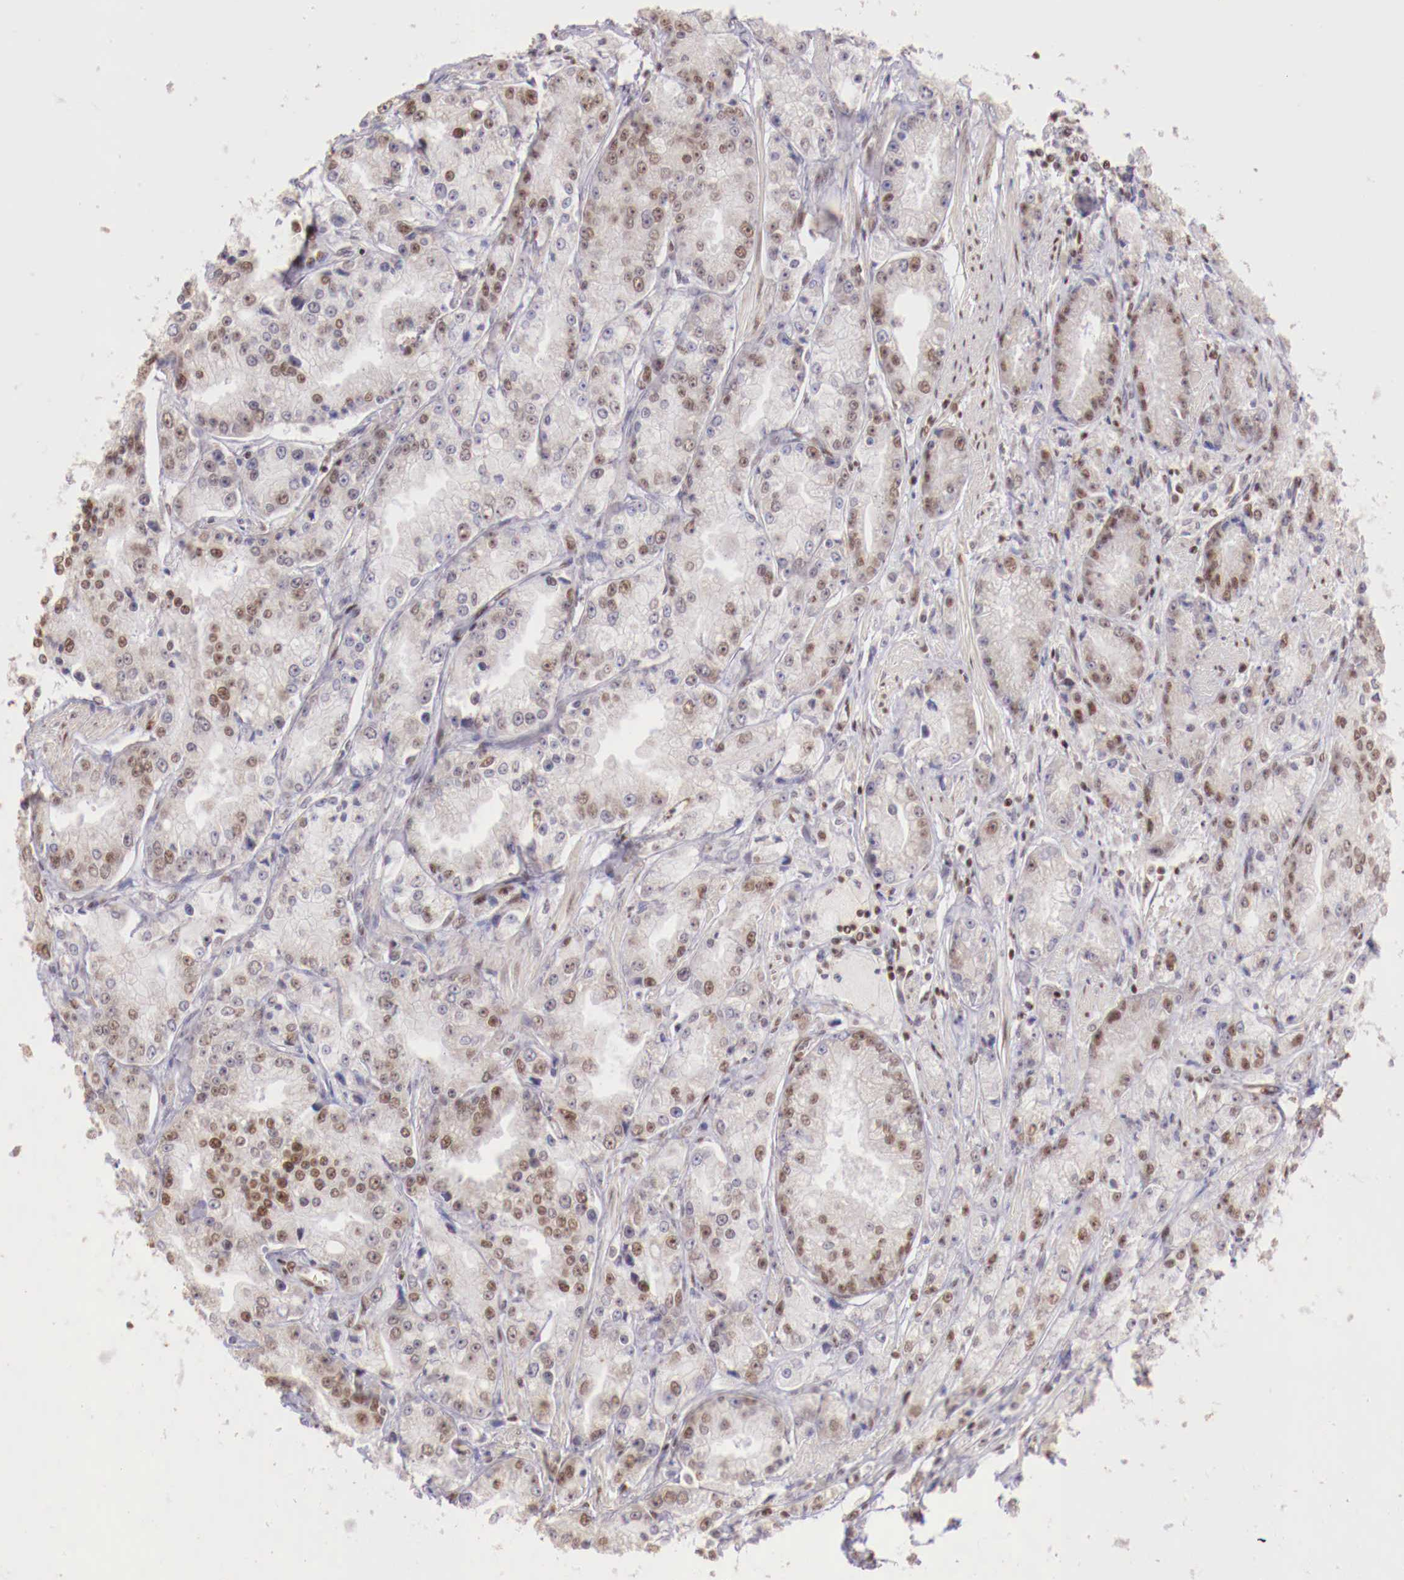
{"staining": {"intensity": "weak", "quantity": "<25%", "location": "nuclear"}, "tissue": "prostate cancer", "cell_type": "Tumor cells", "image_type": "cancer", "snomed": [{"axis": "morphology", "description": "Adenocarcinoma, Medium grade"}, {"axis": "topography", "description": "Prostate"}], "caption": "DAB immunohistochemical staining of human prostate adenocarcinoma (medium-grade) demonstrates no significant positivity in tumor cells.", "gene": "SP1", "patient": {"sex": "male", "age": 72}}